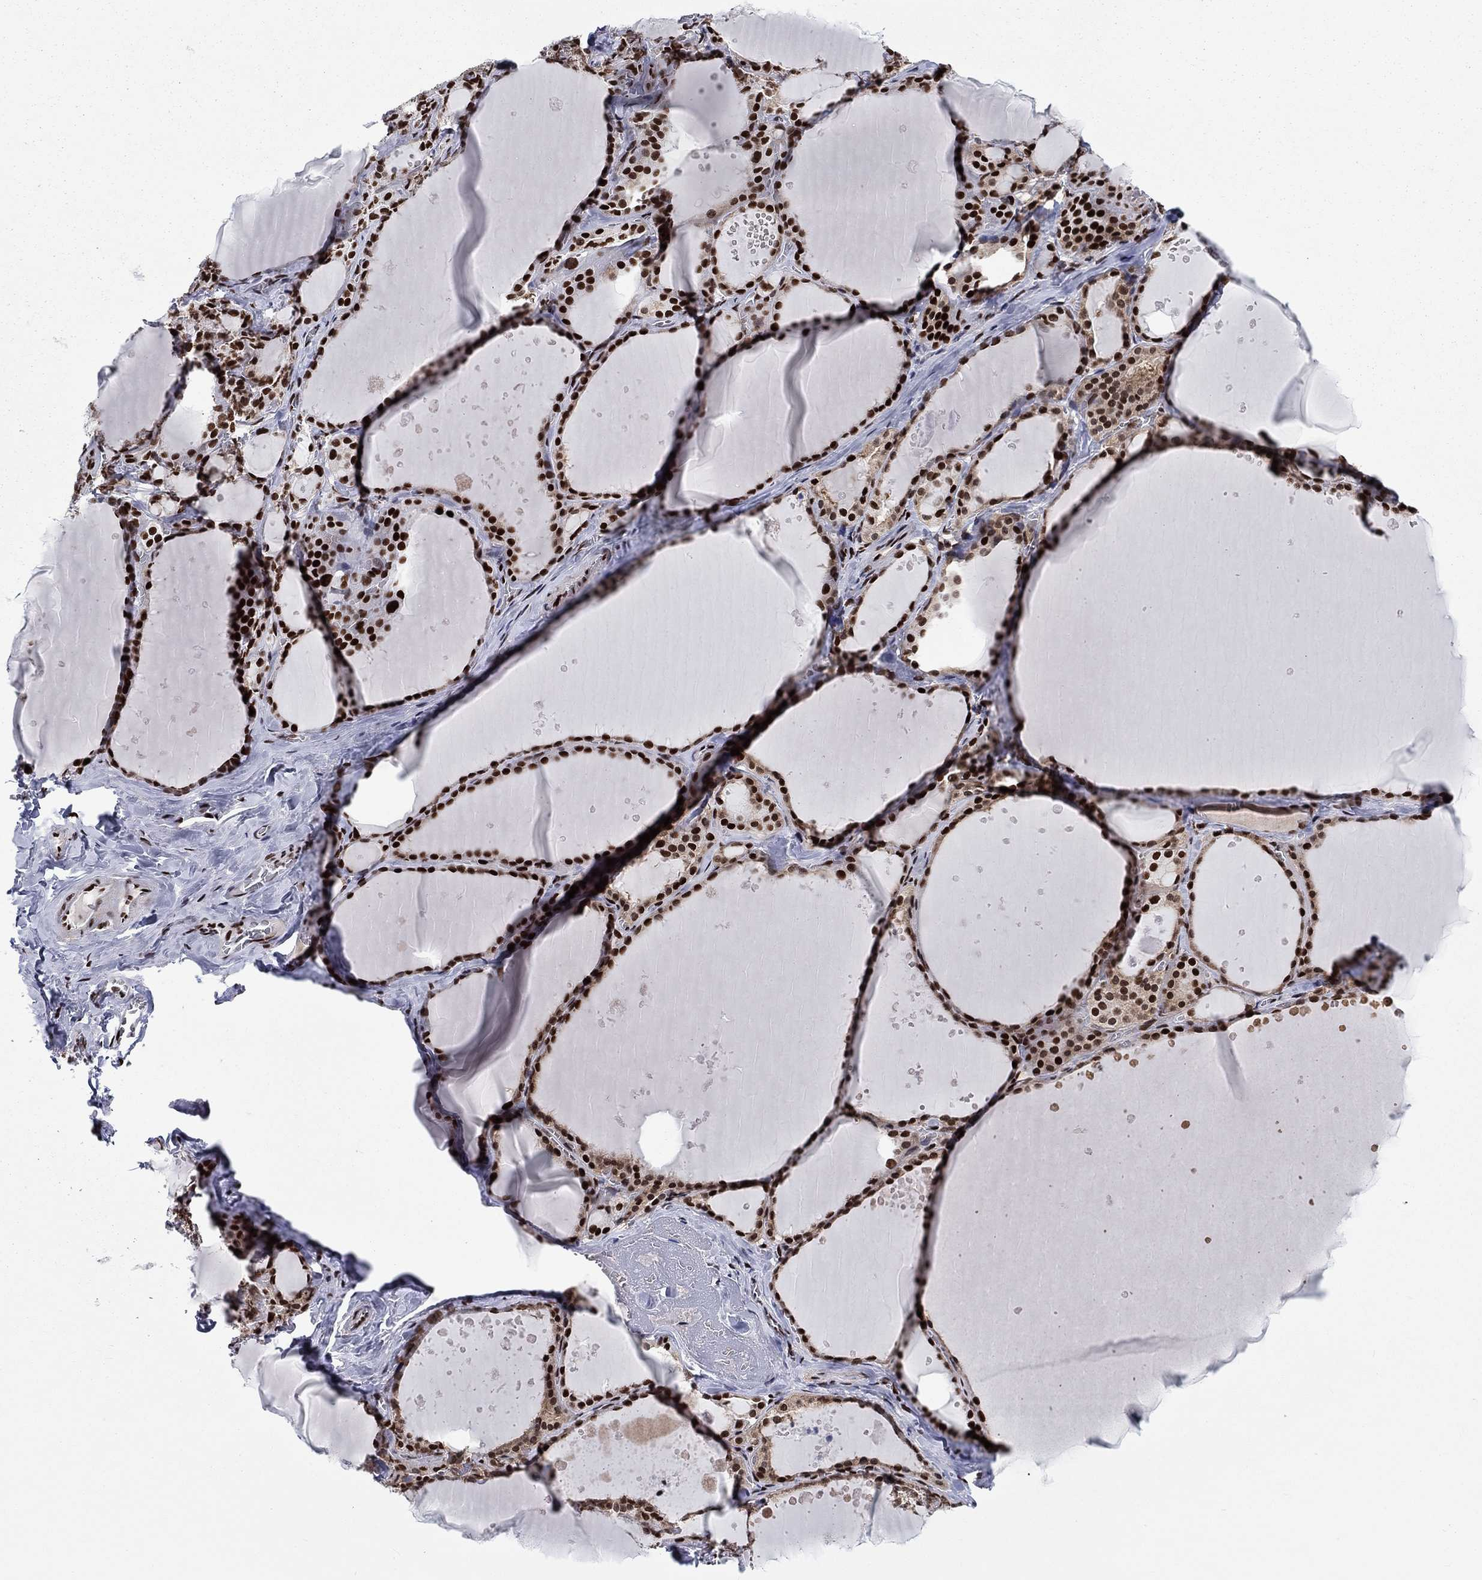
{"staining": {"intensity": "strong", "quantity": ">75%", "location": "nuclear"}, "tissue": "thyroid gland", "cell_type": "Glandular cells", "image_type": "normal", "snomed": [{"axis": "morphology", "description": "Normal tissue, NOS"}, {"axis": "topography", "description": "Thyroid gland"}], "caption": "Glandular cells show strong nuclear positivity in about >75% of cells in normal thyroid gland. The protein is shown in brown color, while the nuclei are stained blue.", "gene": "RPRD1B", "patient": {"sex": "male", "age": 63}}